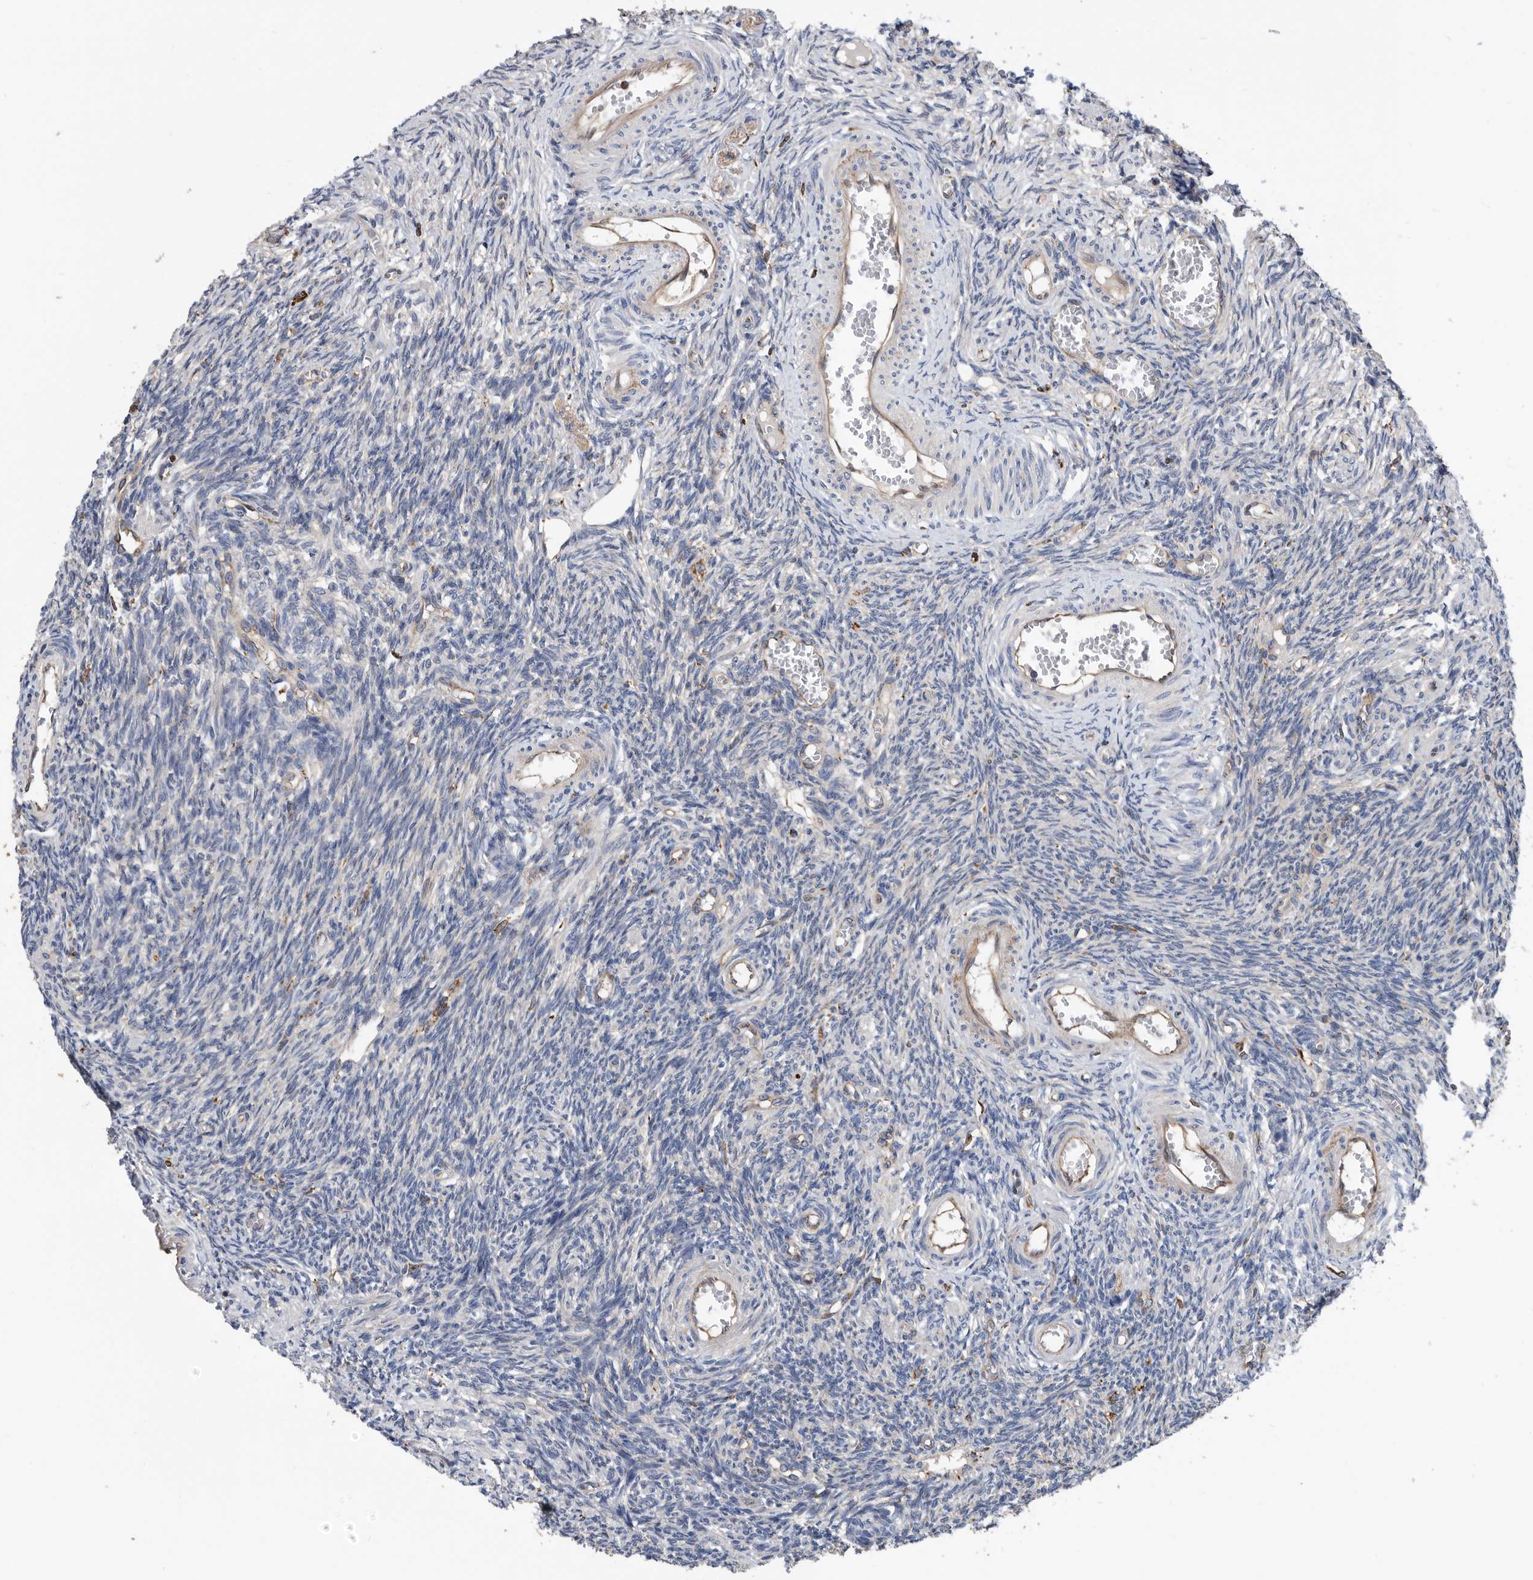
{"staining": {"intensity": "negative", "quantity": "none", "location": "none"}, "tissue": "ovary", "cell_type": "Ovarian stroma cells", "image_type": "normal", "snomed": [{"axis": "morphology", "description": "Normal tissue, NOS"}, {"axis": "topography", "description": "Ovary"}], "caption": "High magnification brightfield microscopy of unremarkable ovary stained with DAB (3,3'-diaminobenzidine) (brown) and counterstained with hematoxylin (blue): ovarian stroma cells show no significant staining. Brightfield microscopy of IHC stained with DAB (3,3'-diaminobenzidine) (brown) and hematoxylin (blue), captured at high magnification.", "gene": "ATAD2", "patient": {"sex": "female", "age": 27}}